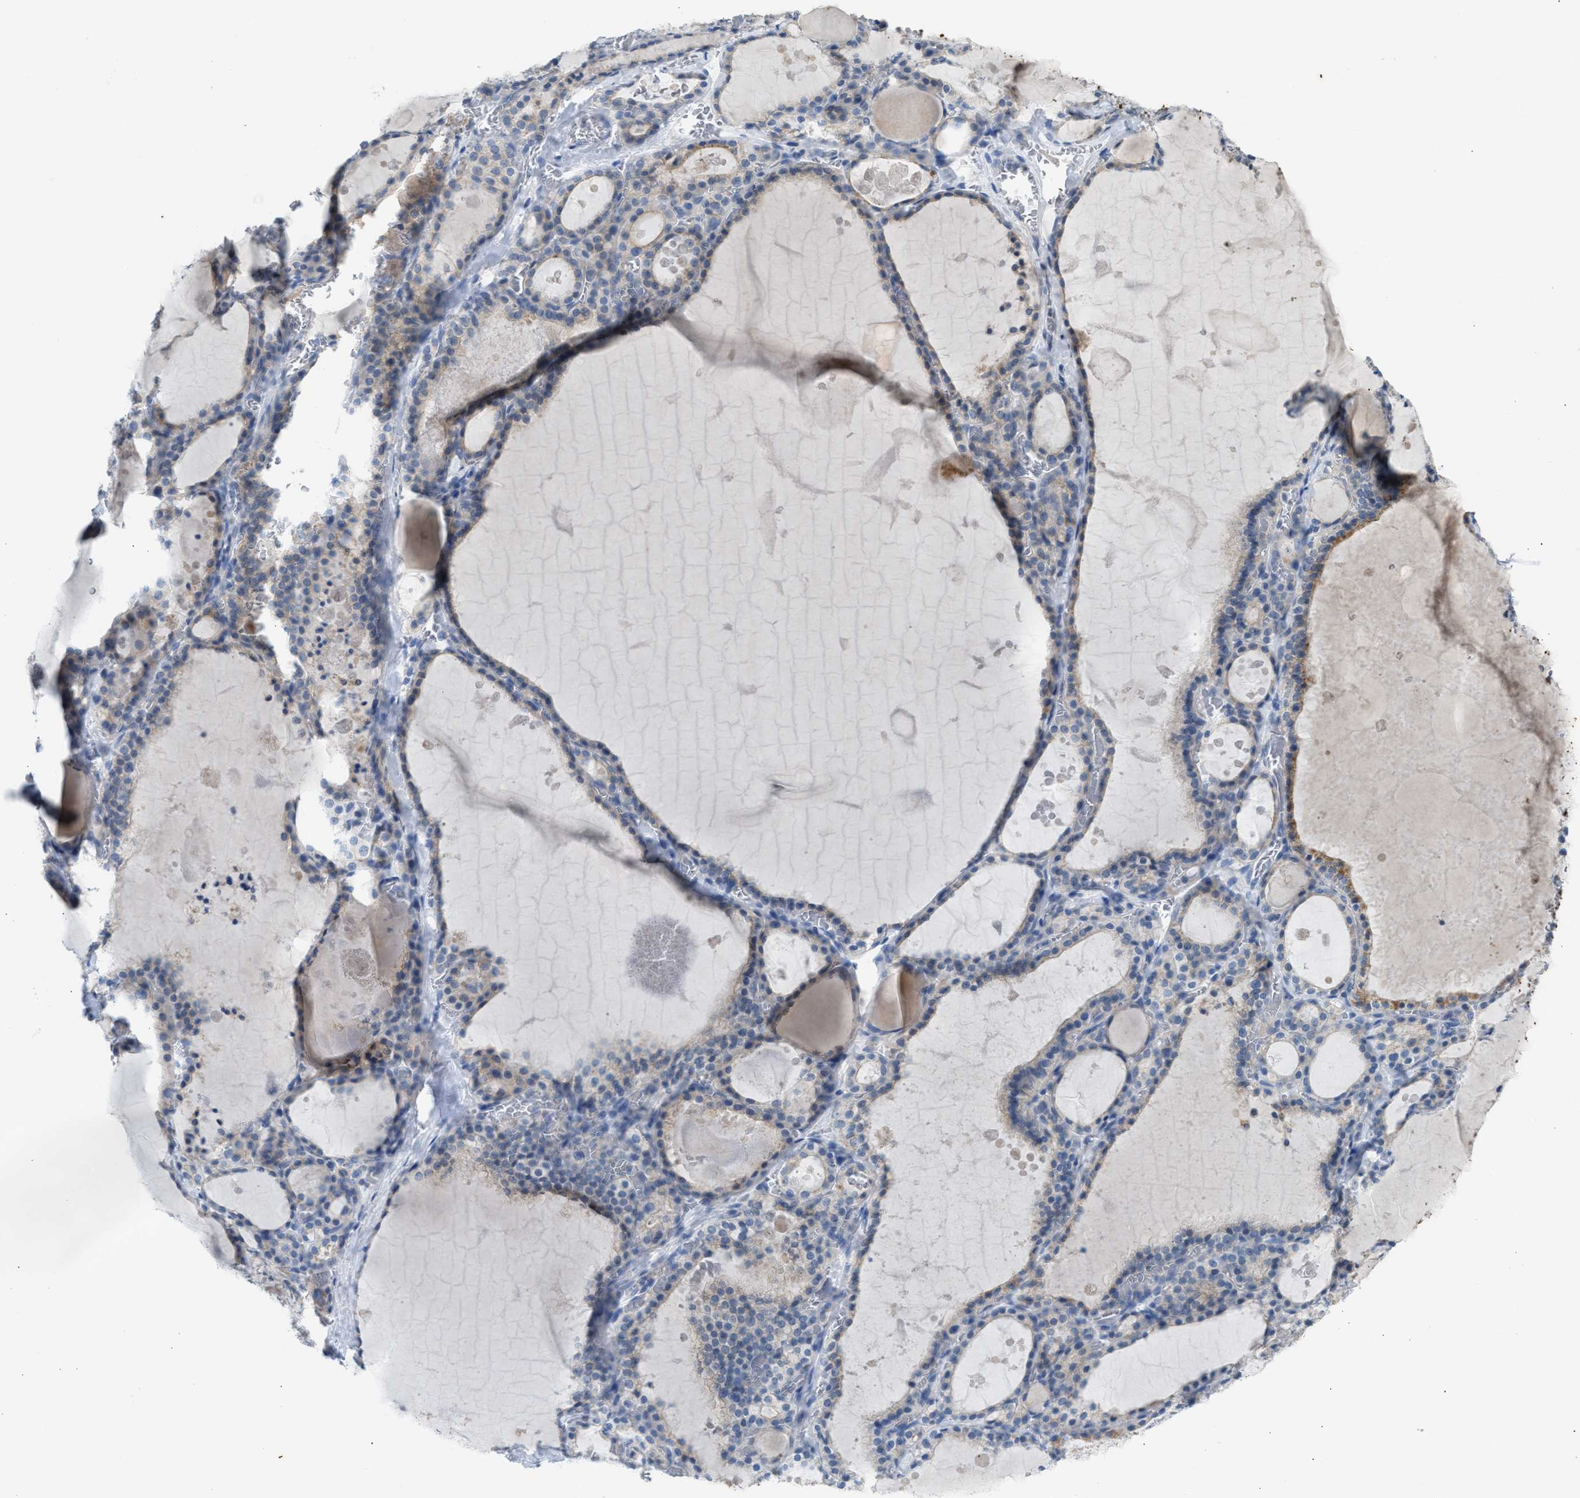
{"staining": {"intensity": "moderate", "quantity": "<25%", "location": "cytoplasmic/membranous"}, "tissue": "thyroid gland", "cell_type": "Glandular cells", "image_type": "normal", "snomed": [{"axis": "morphology", "description": "Normal tissue, NOS"}, {"axis": "topography", "description": "Thyroid gland"}], "caption": "Approximately <25% of glandular cells in normal thyroid gland show moderate cytoplasmic/membranous protein positivity as visualized by brown immunohistochemical staining.", "gene": "ERBB2", "patient": {"sex": "male", "age": 56}}